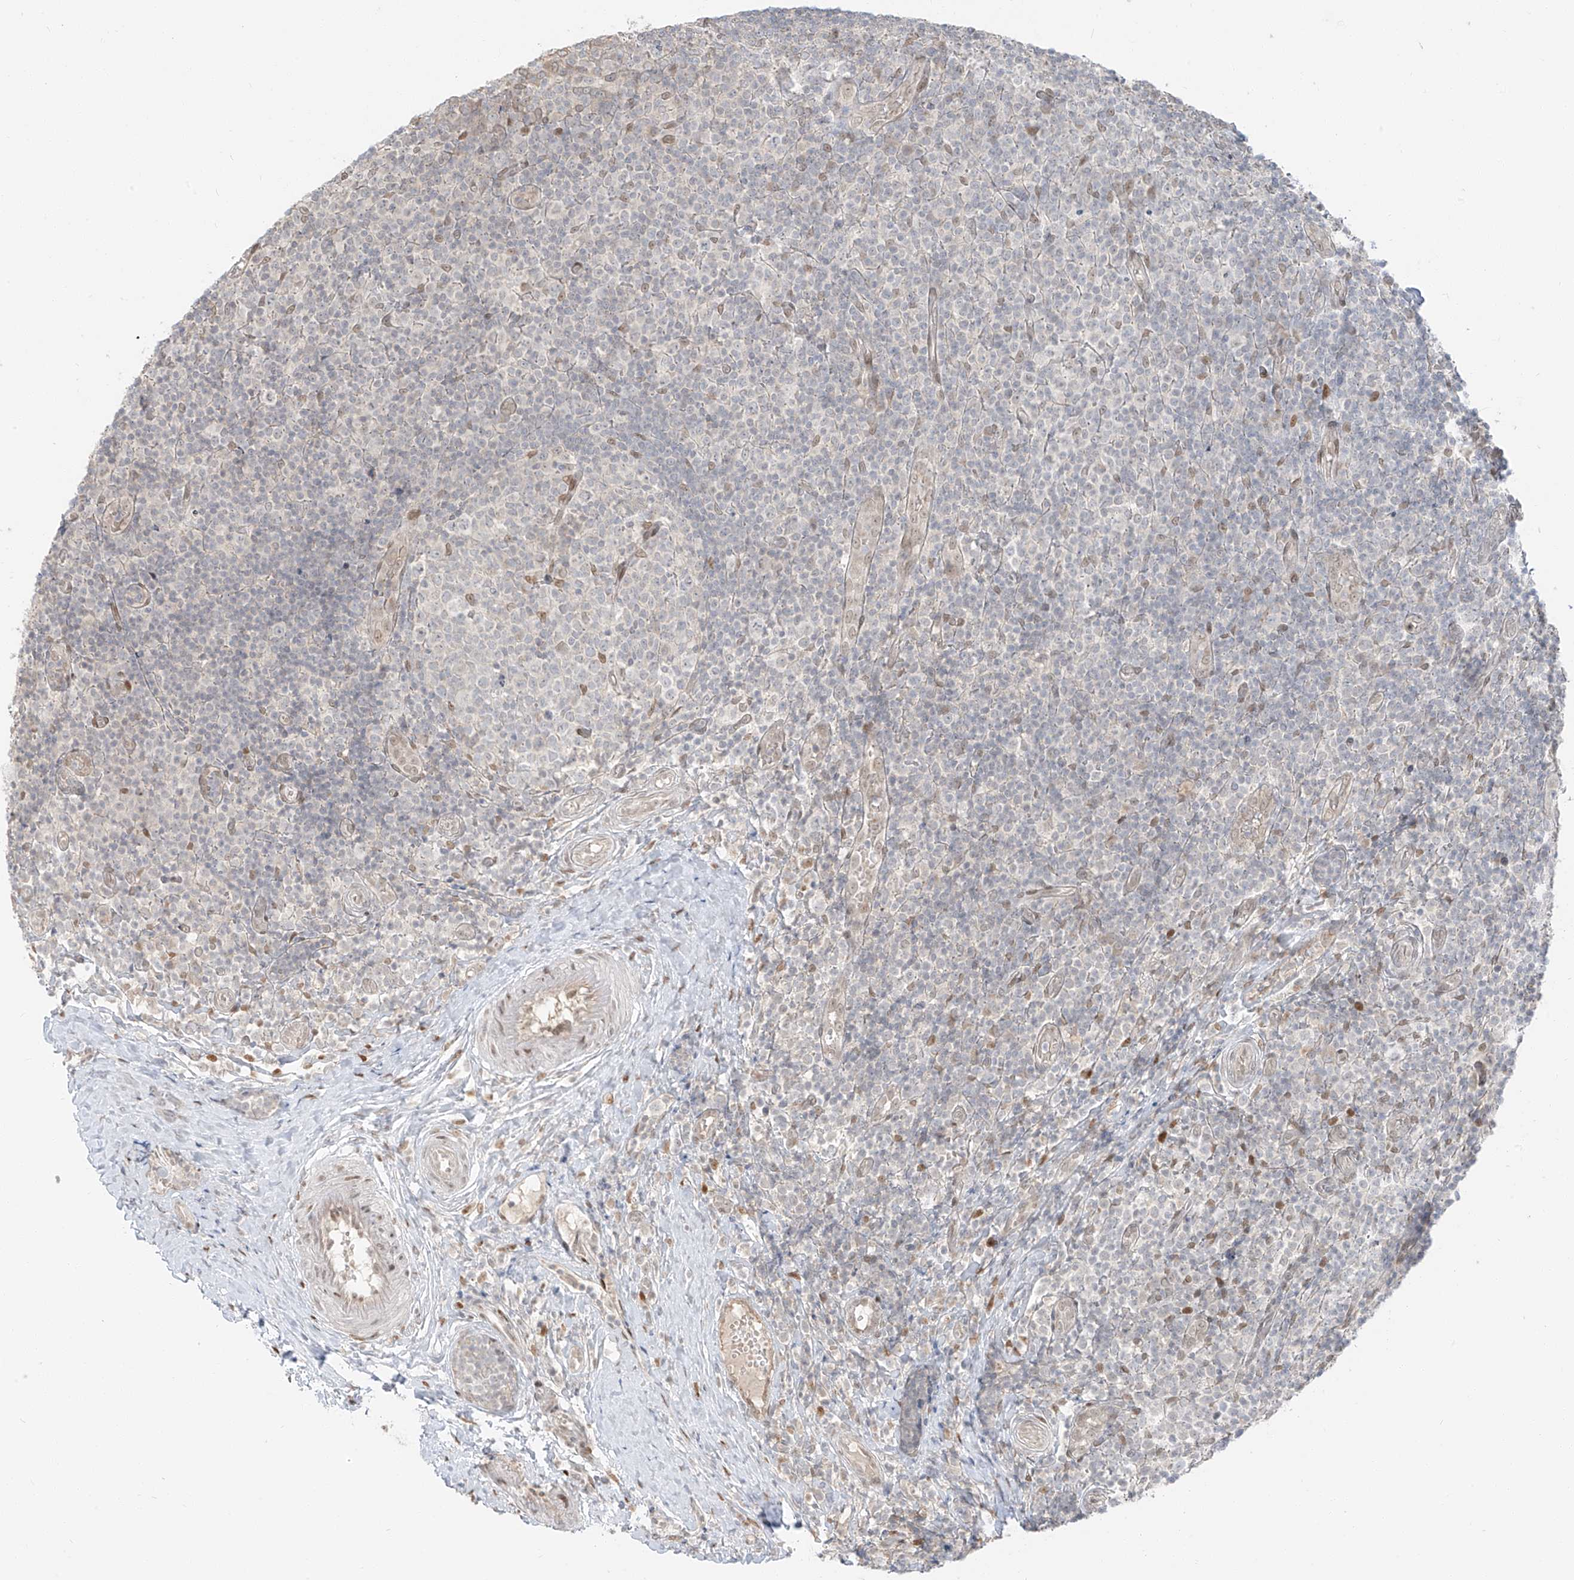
{"staining": {"intensity": "weak", "quantity": "<25%", "location": "nuclear"}, "tissue": "tonsil", "cell_type": "Germinal center cells", "image_type": "normal", "snomed": [{"axis": "morphology", "description": "Normal tissue, NOS"}, {"axis": "topography", "description": "Tonsil"}], "caption": "DAB (3,3'-diaminobenzidine) immunohistochemical staining of unremarkable human tonsil shows no significant staining in germinal center cells.", "gene": "ZNF774", "patient": {"sex": "female", "age": 19}}